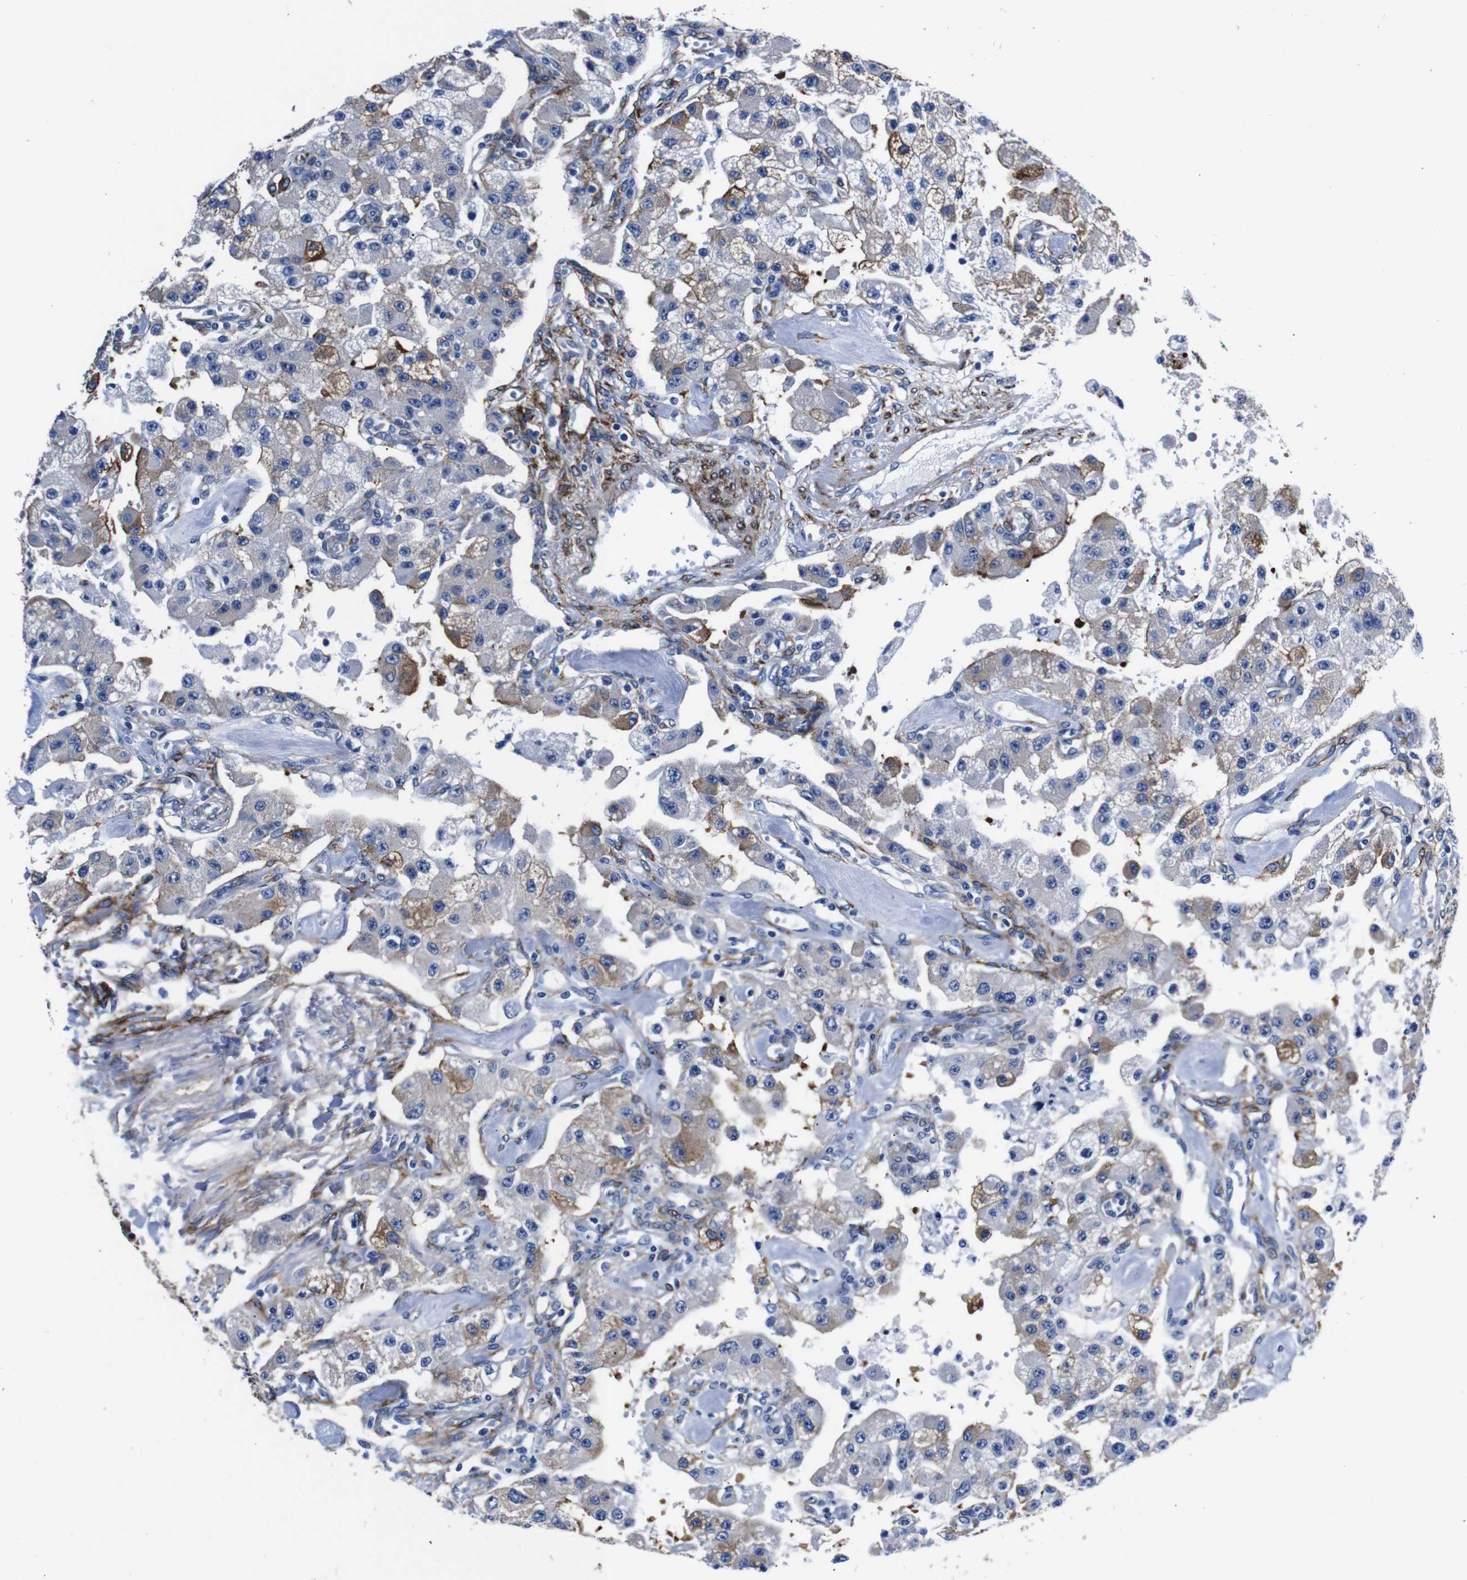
{"staining": {"intensity": "moderate", "quantity": "25%-75%", "location": "cytoplasmic/membranous"}, "tissue": "carcinoid", "cell_type": "Tumor cells", "image_type": "cancer", "snomed": [{"axis": "morphology", "description": "Carcinoid, malignant, NOS"}, {"axis": "topography", "description": "Pancreas"}], "caption": "This photomicrograph displays IHC staining of carcinoid, with medium moderate cytoplasmic/membranous expression in approximately 25%-75% of tumor cells.", "gene": "LRIG1", "patient": {"sex": "male", "age": 41}}